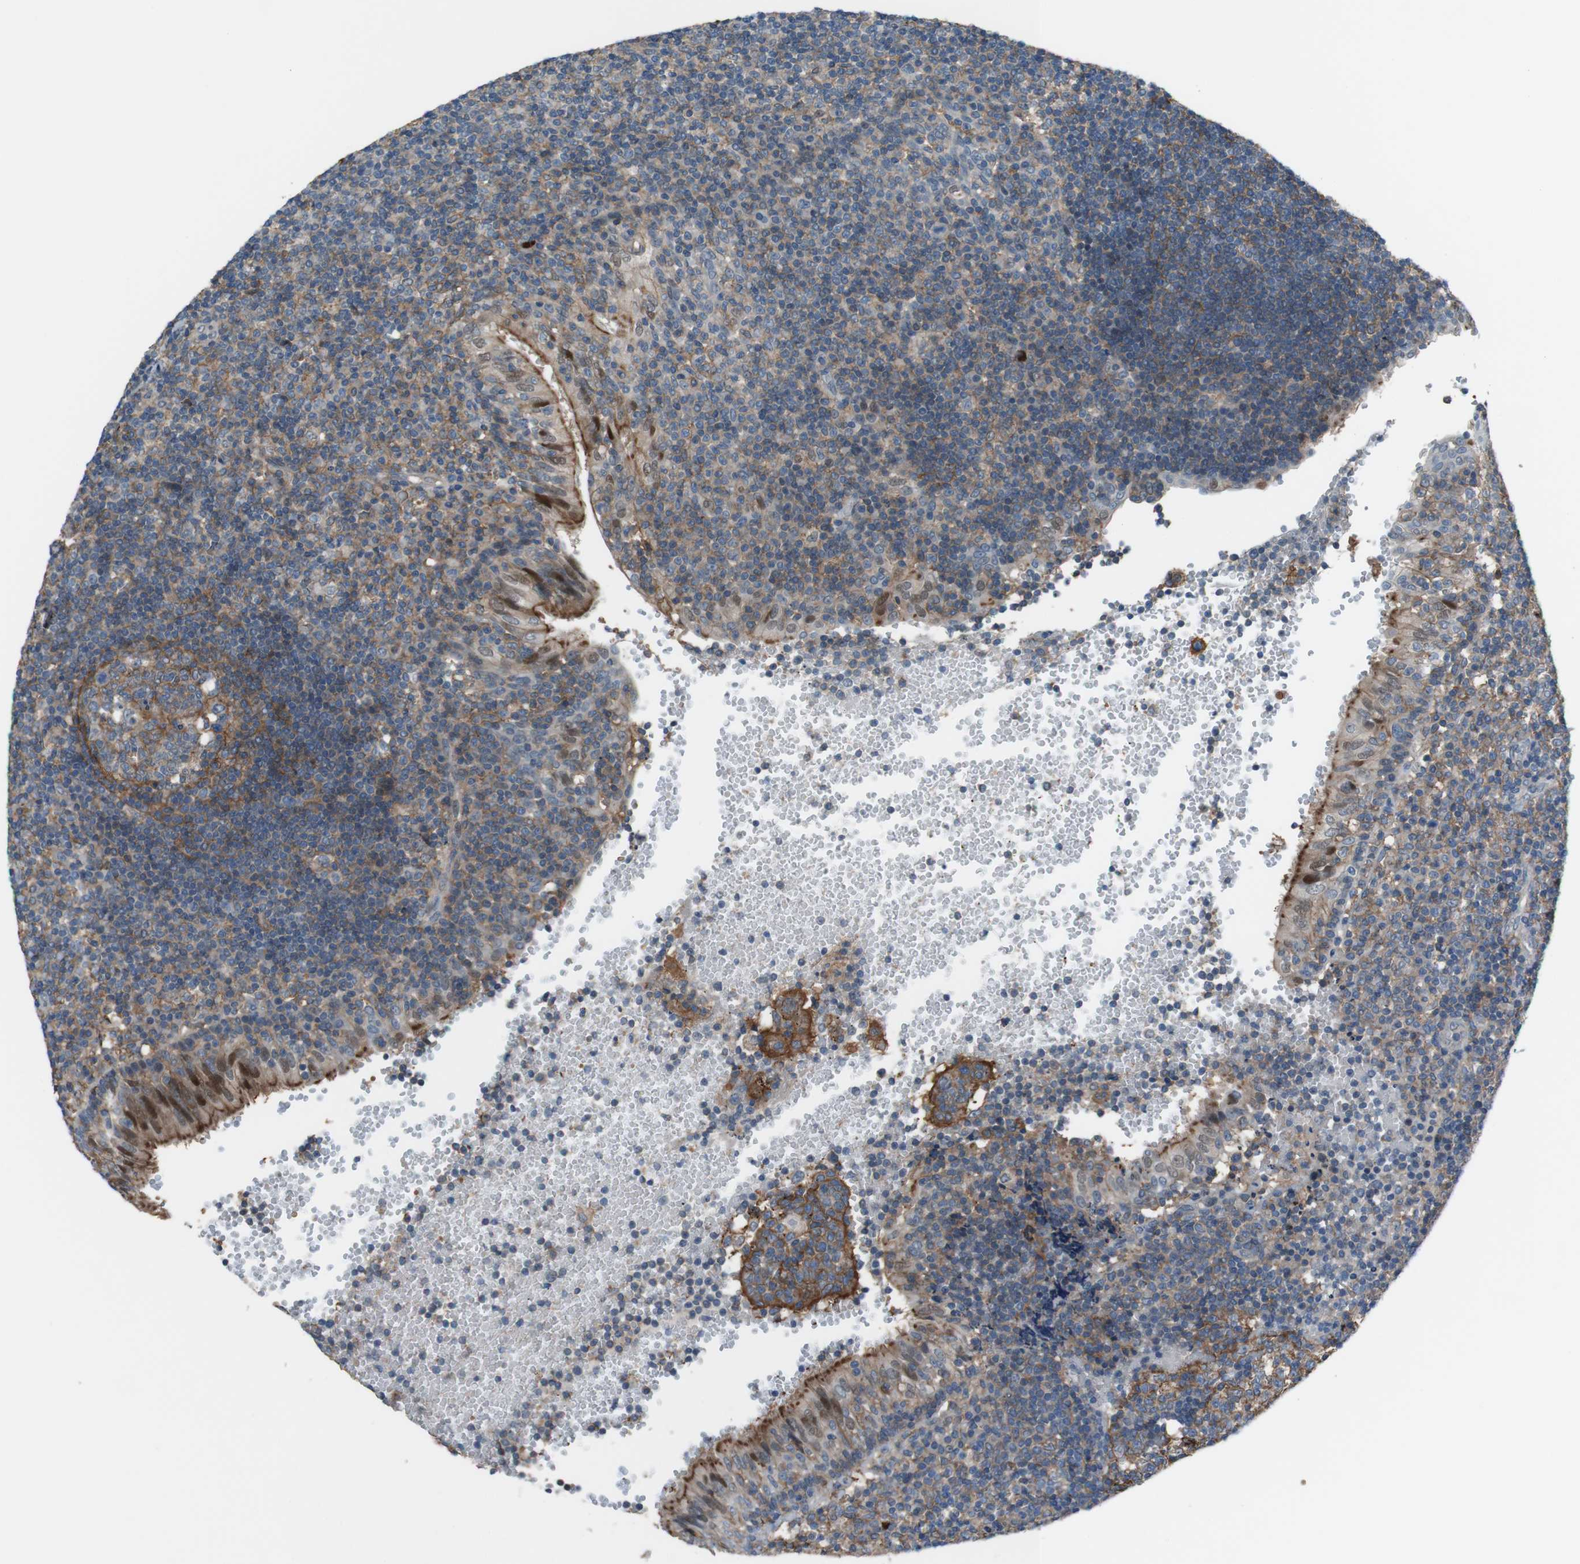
{"staining": {"intensity": "strong", "quantity": "25%-75%", "location": "cytoplasmic/membranous"}, "tissue": "tonsil", "cell_type": "Germinal center cells", "image_type": "normal", "snomed": [{"axis": "morphology", "description": "Normal tissue, NOS"}, {"axis": "topography", "description": "Tonsil"}], "caption": "Immunohistochemistry (IHC) image of benign tonsil: tonsil stained using immunohistochemistry (IHC) shows high levels of strong protein expression localized specifically in the cytoplasmic/membranous of germinal center cells, appearing as a cytoplasmic/membranous brown color.", "gene": "ATP2B1", "patient": {"sex": "female", "age": 40}}